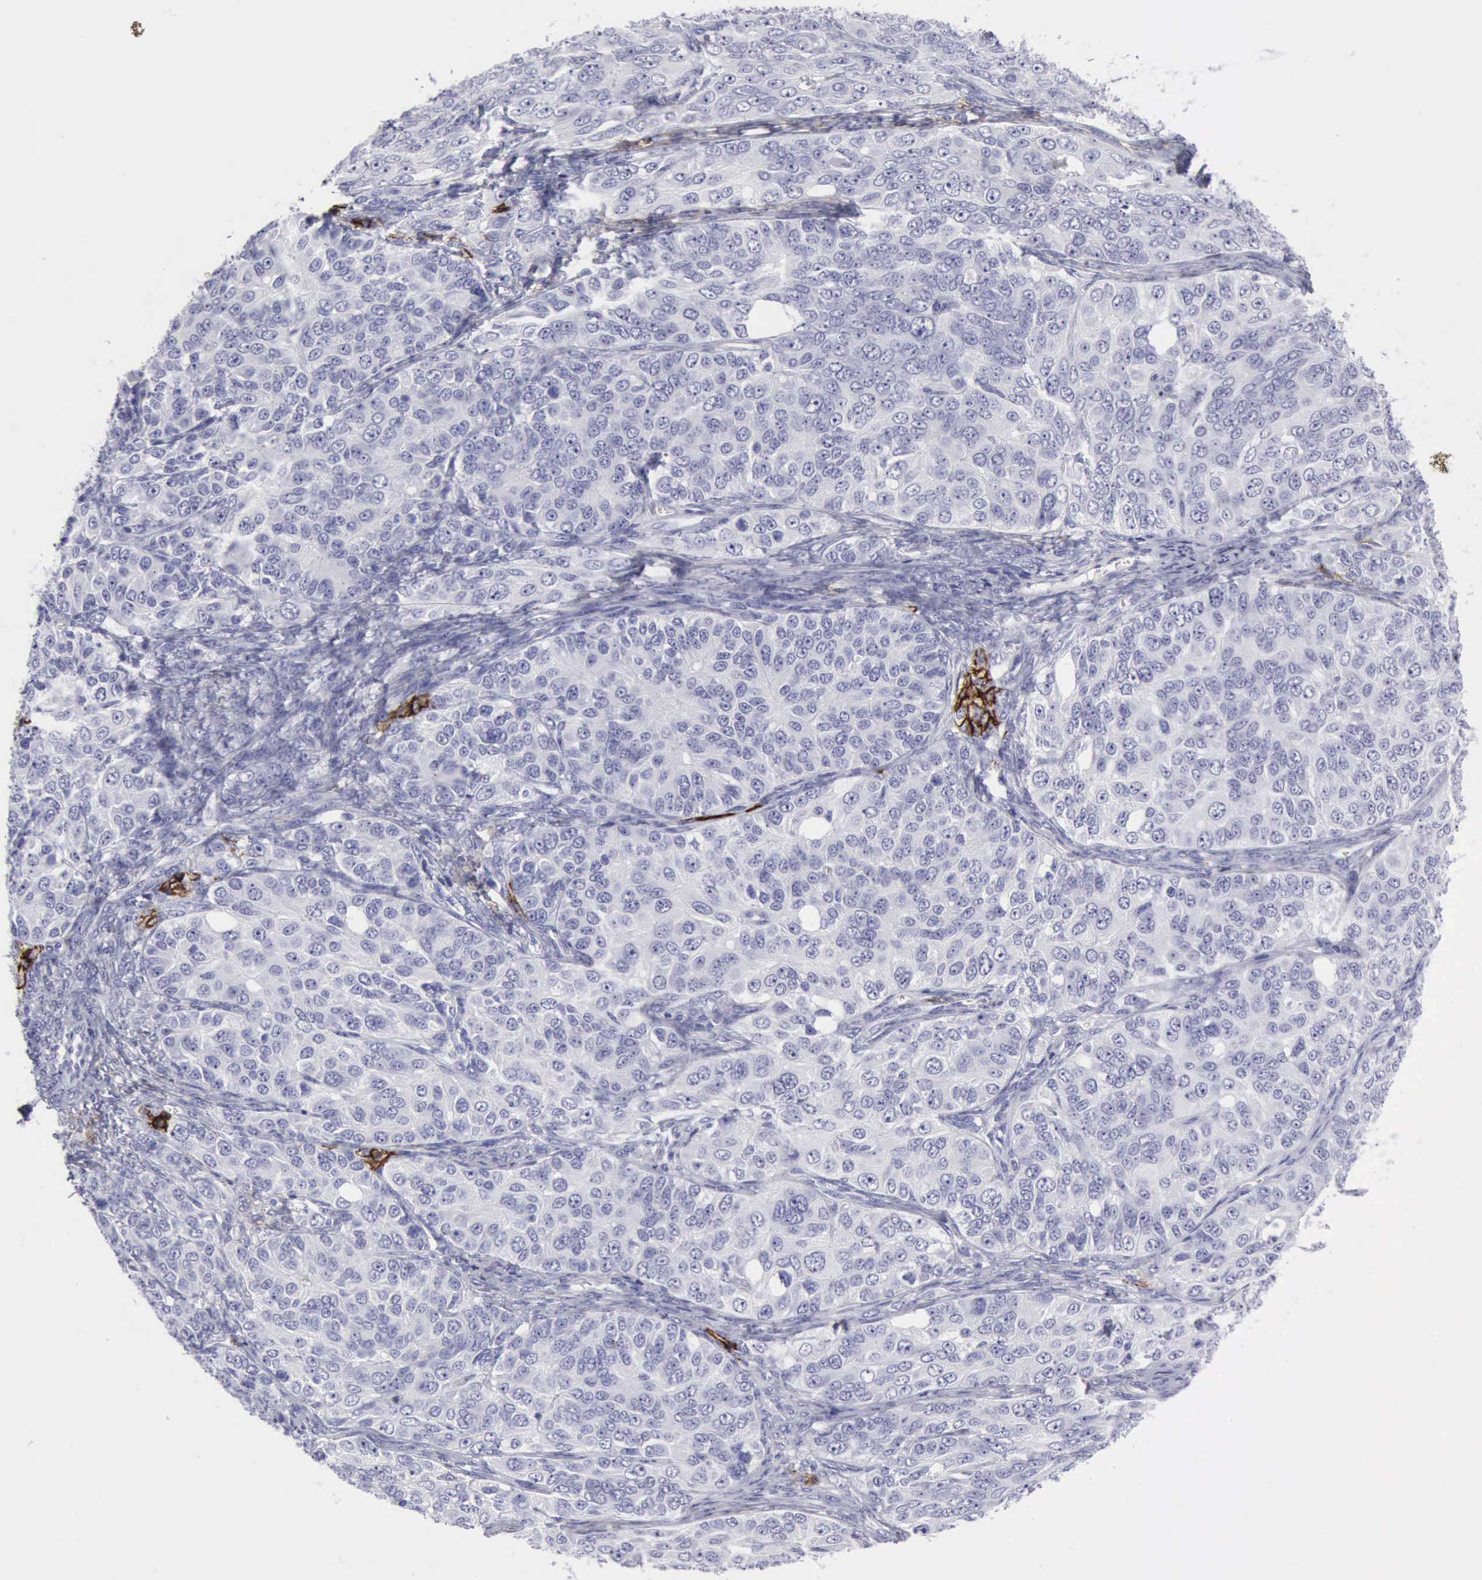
{"staining": {"intensity": "negative", "quantity": "none", "location": "none"}, "tissue": "ovarian cancer", "cell_type": "Tumor cells", "image_type": "cancer", "snomed": [{"axis": "morphology", "description": "Carcinoma, endometroid"}, {"axis": "topography", "description": "Ovary"}], "caption": "Tumor cells are negative for protein expression in human endometroid carcinoma (ovarian). (DAB (3,3'-diaminobenzidine) immunohistochemistry (IHC) with hematoxylin counter stain).", "gene": "NCAM1", "patient": {"sex": "female", "age": 51}}